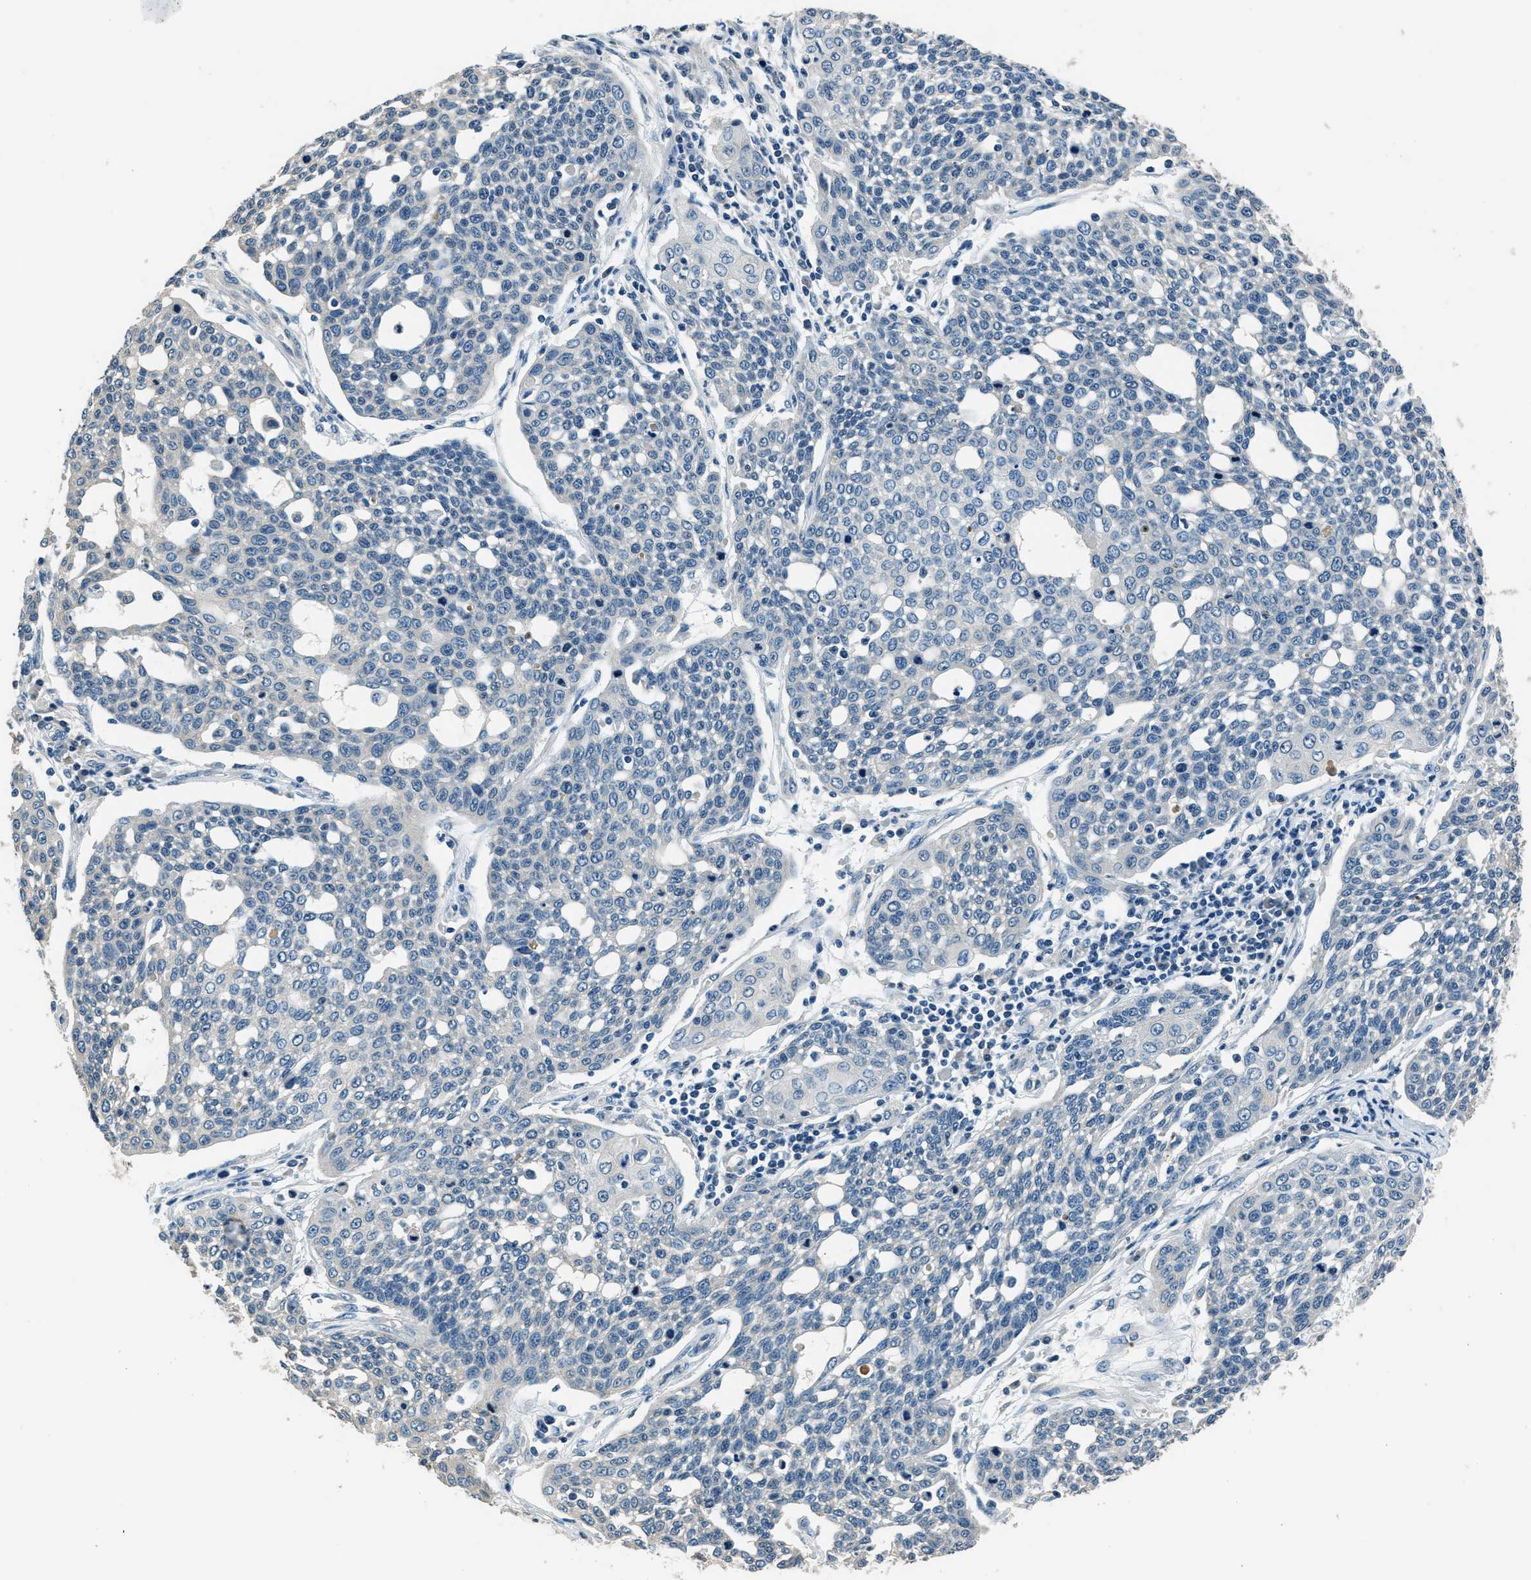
{"staining": {"intensity": "negative", "quantity": "none", "location": "none"}, "tissue": "cervical cancer", "cell_type": "Tumor cells", "image_type": "cancer", "snomed": [{"axis": "morphology", "description": "Squamous cell carcinoma, NOS"}, {"axis": "topography", "description": "Cervix"}], "caption": "Human cervical squamous cell carcinoma stained for a protein using immunohistochemistry exhibits no positivity in tumor cells.", "gene": "NME8", "patient": {"sex": "female", "age": 34}}